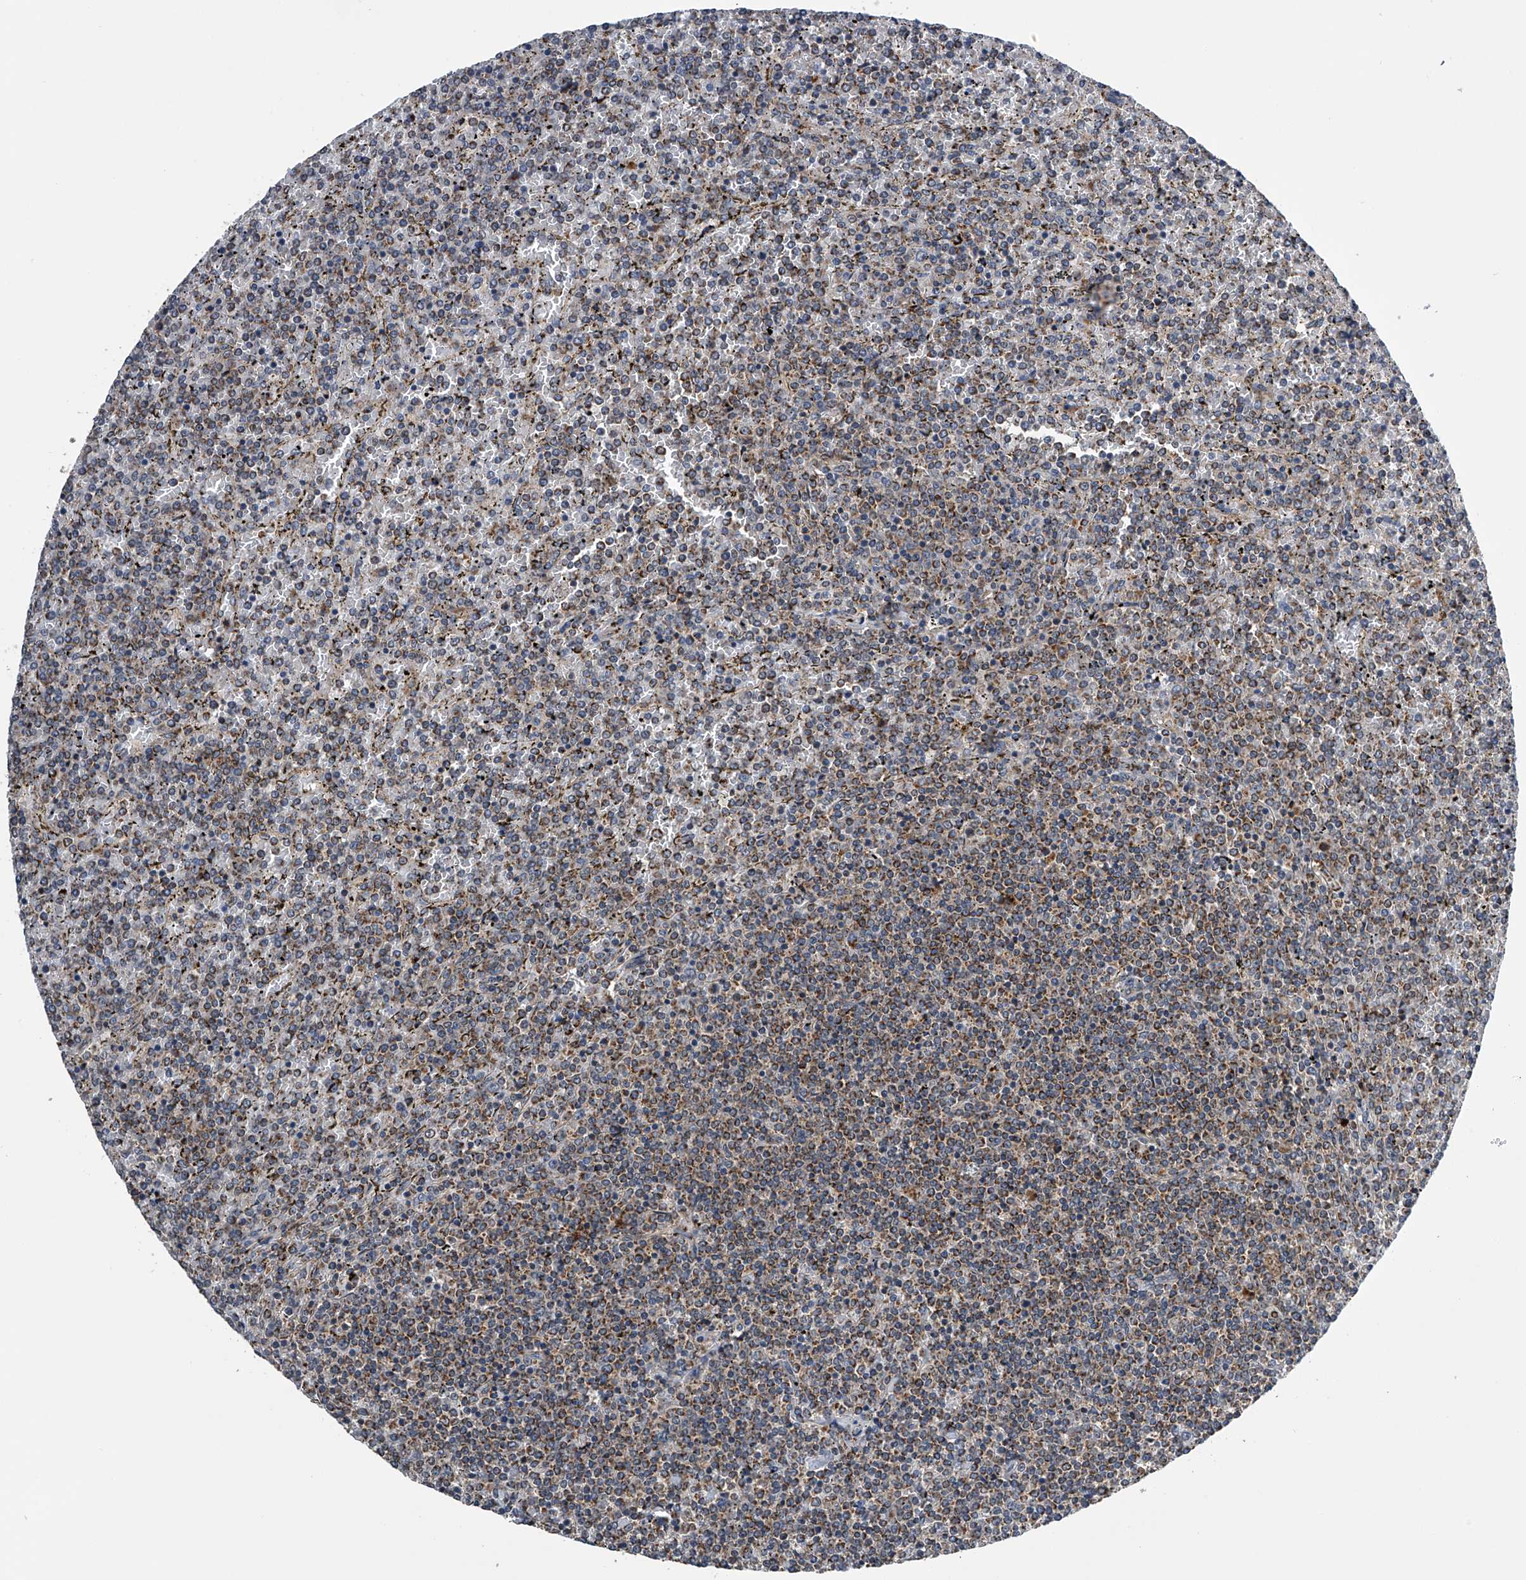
{"staining": {"intensity": "moderate", "quantity": "25%-75%", "location": "cytoplasmic/membranous"}, "tissue": "lymphoma", "cell_type": "Tumor cells", "image_type": "cancer", "snomed": [{"axis": "morphology", "description": "Malignant lymphoma, non-Hodgkin's type, Low grade"}, {"axis": "topography", "description": "Spleen"}], "caption": "Tumor cells display medium levels of moderate cytoplasmic/membranous positivity in about 25%-75% of cells in human lymphoma.", "gene": "LYRM4", "patient": {"sex": "female", "age": 19}}